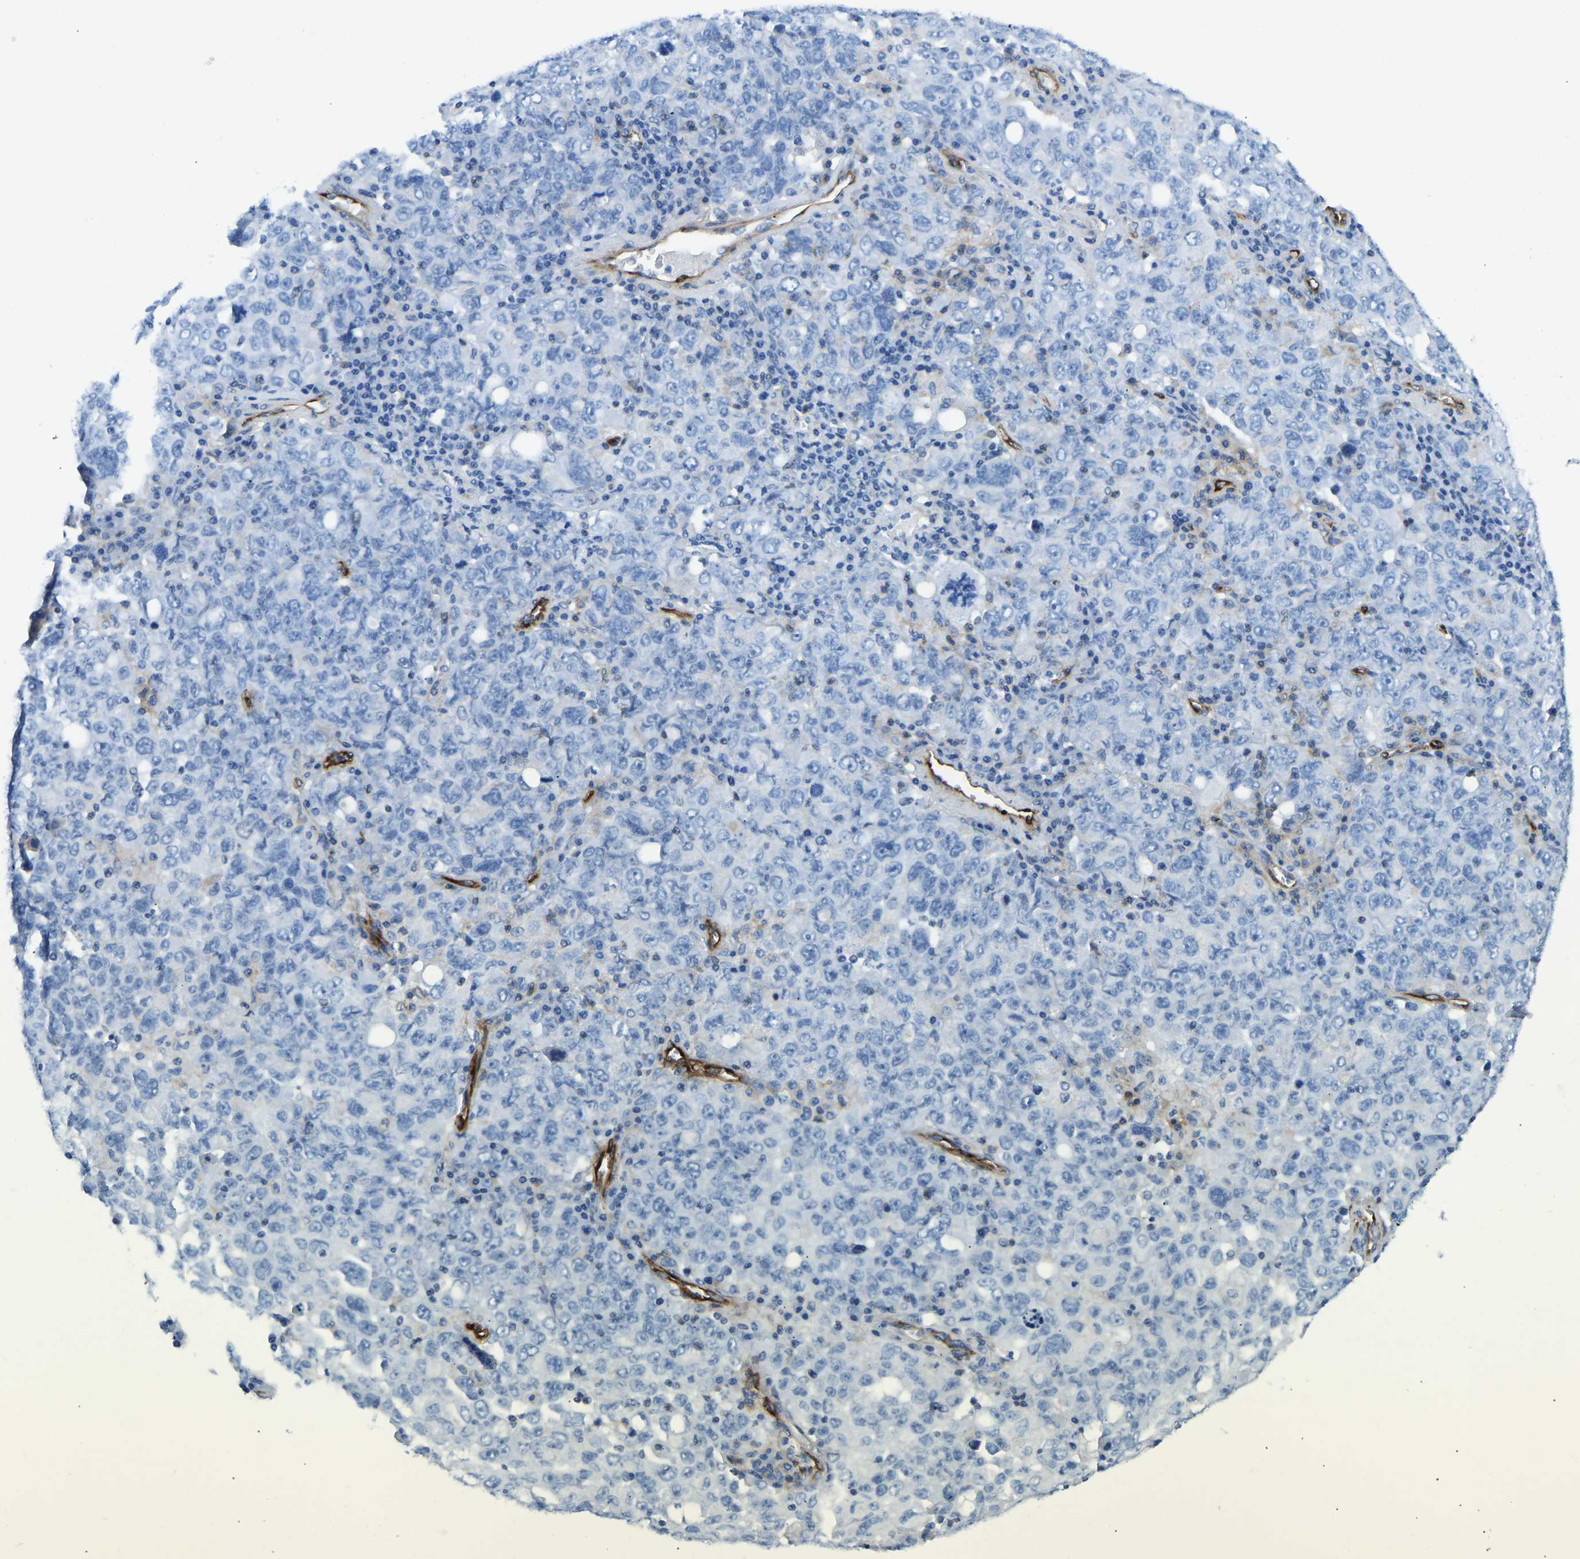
{"staining": {"intensity": "negative", "quantity": "none", "location": "none"}, "tissue": "ovarian cancer", "cell_type": "Tumor cells", "image_type": "cancer", "snomed": [{"axis": "morphology", "description": "Carcinoma, endometroid"}, {"axis": "topography", "description": "Ovary"}], "caption": "DAB immunohistochemical staining of ovarian endometroid carcinoma exhibits no significant staining in tumor cells.", "gene": "COL15A1", "patient": {"sex": "female", "age": 62}}